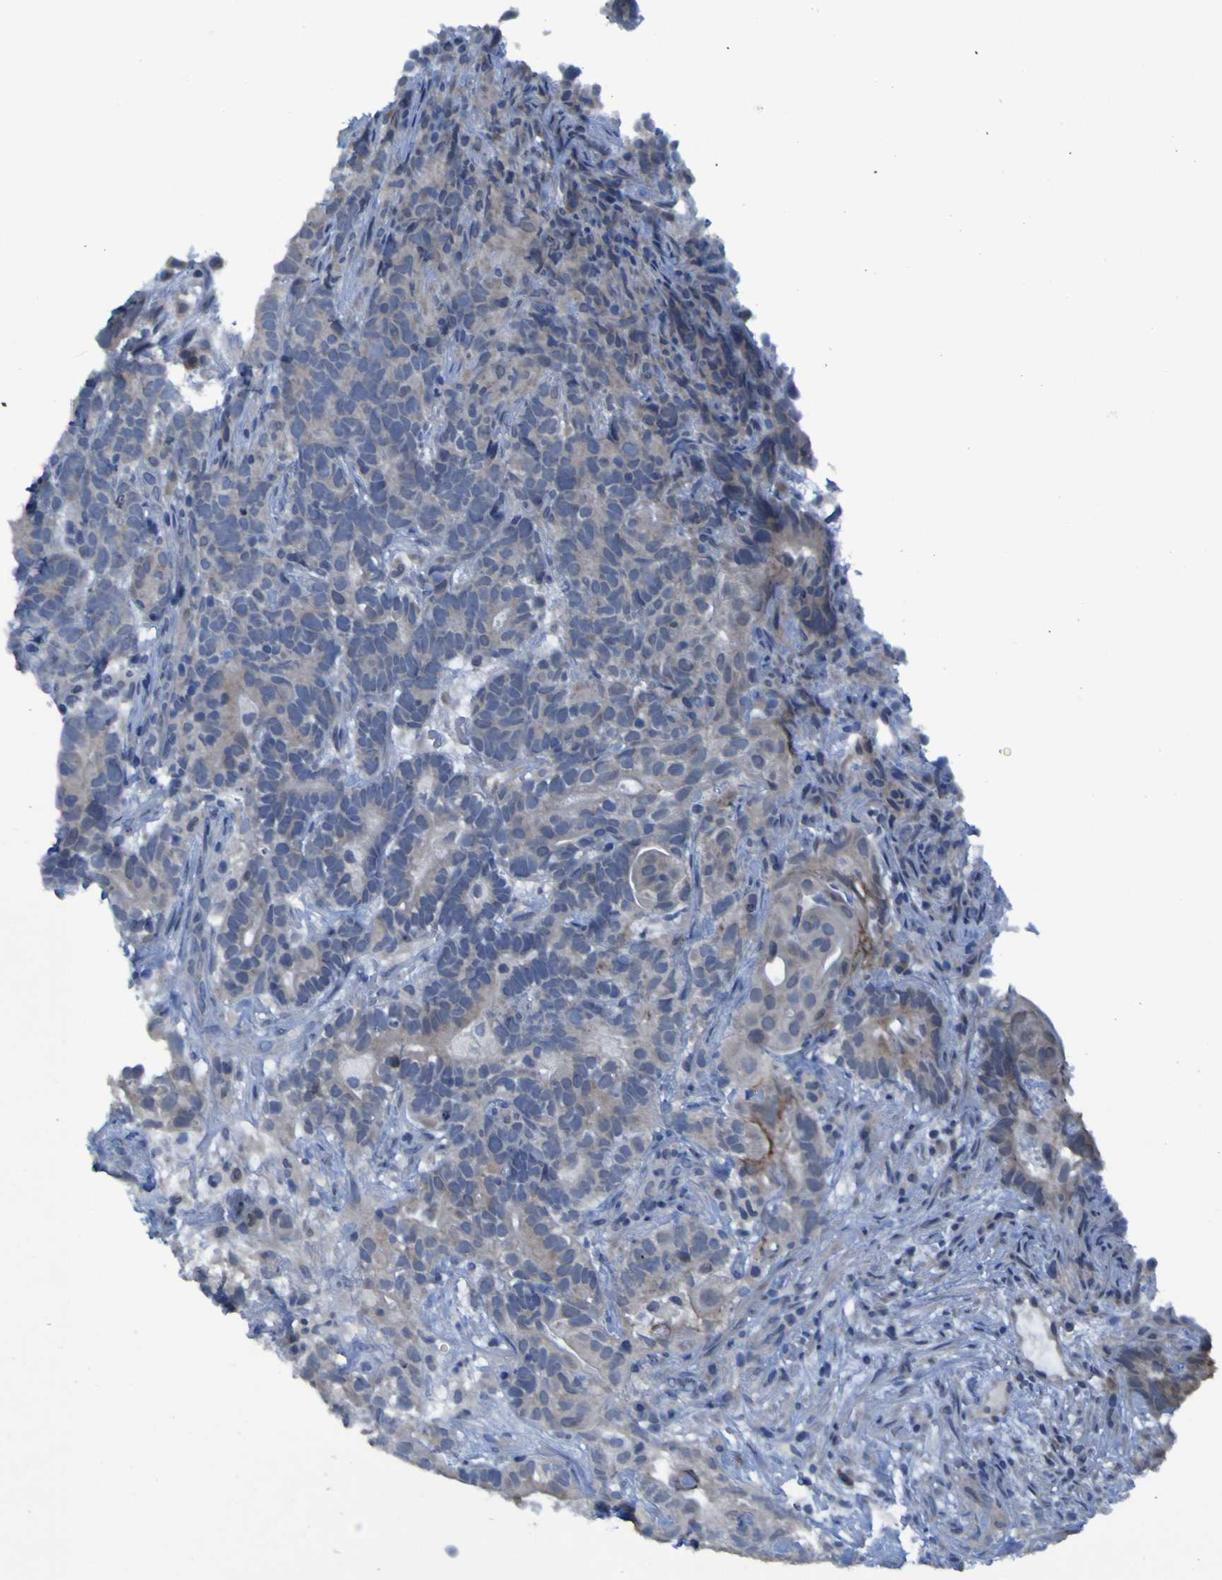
{"staining": {"intensity": "weak", "quantity": "<25%", "location": "cytoplasmic/membranous"}, "tissue": "testis cancer", "cell_type": "Tumor cells", "image_type": "cancer", "snomed": [{"axis": "morphology", "description": "Carcinoma, Embryonal, NOS"}, {"axis": "topography", "description": "Testis"}], "caption": "High power microscopy image of an immunohistochemistry image of embryonal carcinoma (testis), revealing no significant positivity in tumor cells.", "gene": "CLDN18", "patient": {"sex": "male", "age": 26}}